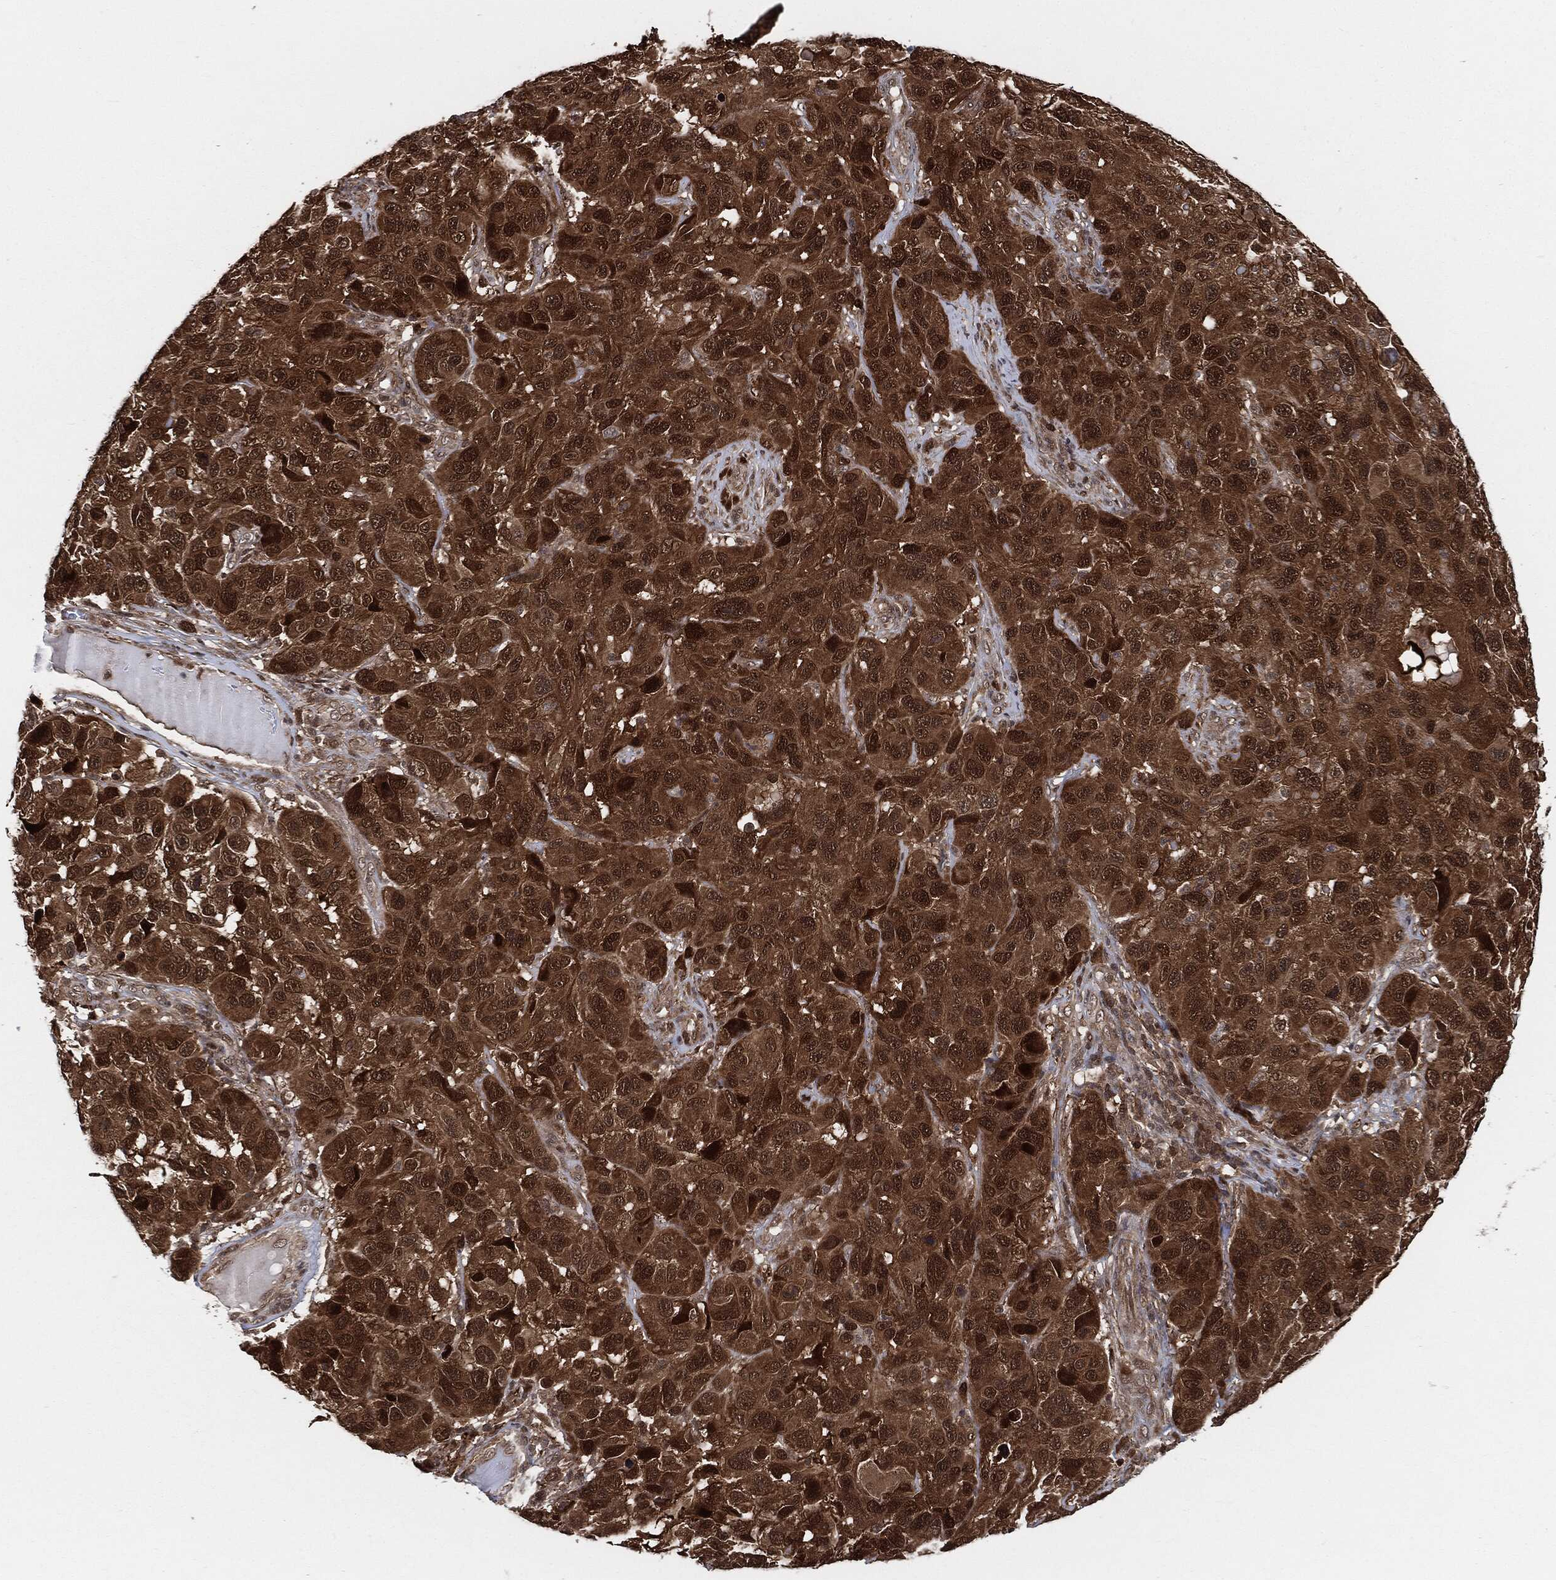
{"staining": {"intensity": "moderate", "quantity": ">75%", "location": "cytoplasmic/membranous,nuclear"}, "tissue": "melanoma", "cell_type": "Tumor cells", "image_type": "cancer", "snomed": [{"axis": "morphology", "description": "Malignant melanoma, NOS"}, {"axis": "topography", "description": "Skin"}], "caption": "Moderate cytoplasmic/membranous and nuclear positivity is identified in about >75% of tumor cells in melanoma. (Brightfield microscopy of DAB IHC at high magnification).", "gene": "CUTA", "patient": {"sex": "male", "age": 53}}